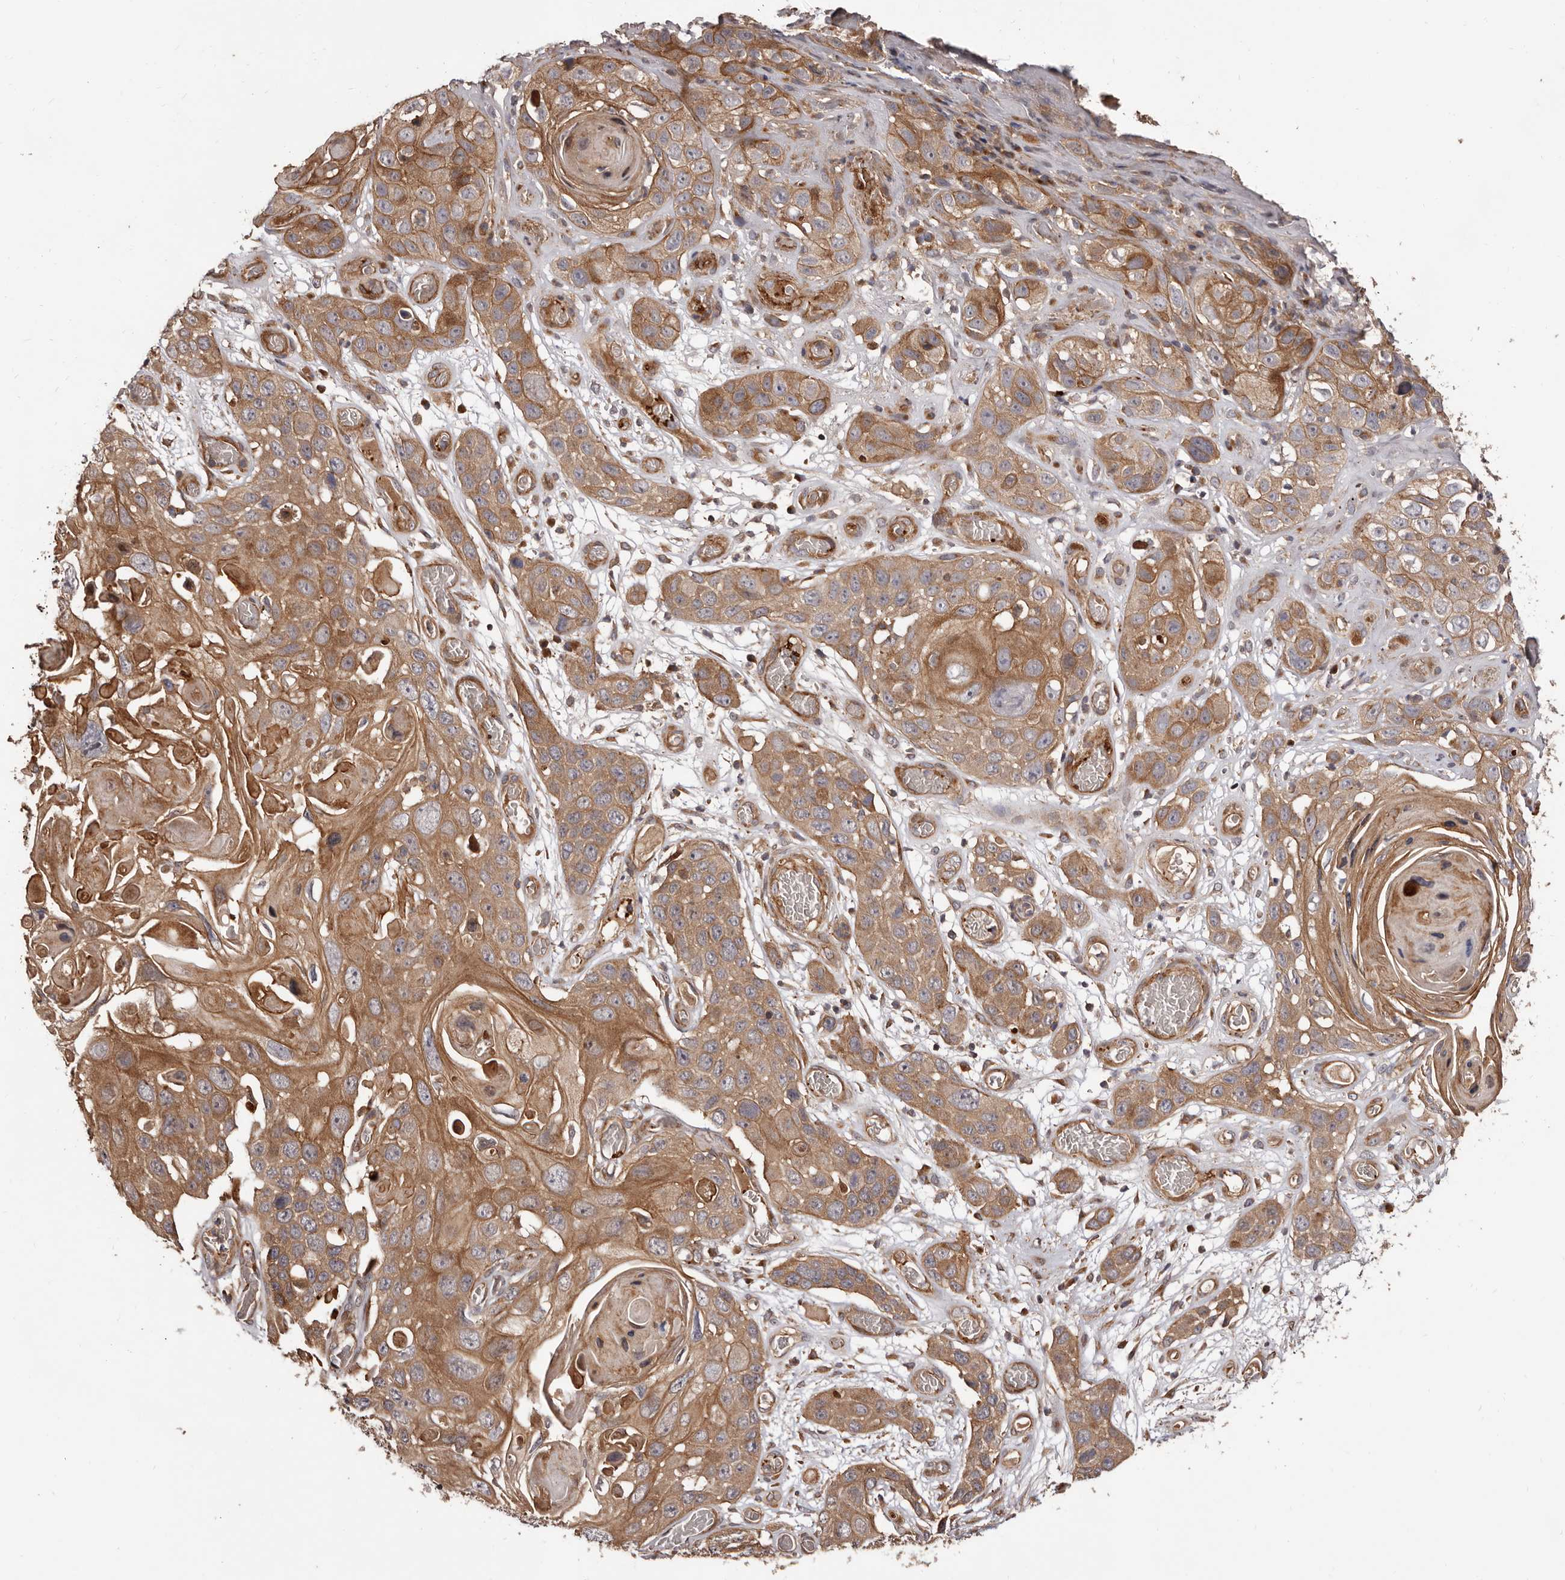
{"staining": {"intensity": "moderate", "quantity": ">75%", "location": "cytoplasmic/membranous"}, "tissue": "skin cancer", "cell_type": "Tumor cells", "image_type": "cancer", "snomed": [{"axis": "morphology", "description": "Squamous cell carcinoma, NOS"}, {"axis": "topography", "description": "Skin"}], "caption": "Immunohistochemistry (IHC) histopathology image of human skin squamous cell carcinoma stained for a protein (brown), which displays medium levels of moderate cytoplasmic/membranous expression in about >75% of tumor cells.", "gene": "GTPBP1", "patient": {"sex": "male", "age": 55}}